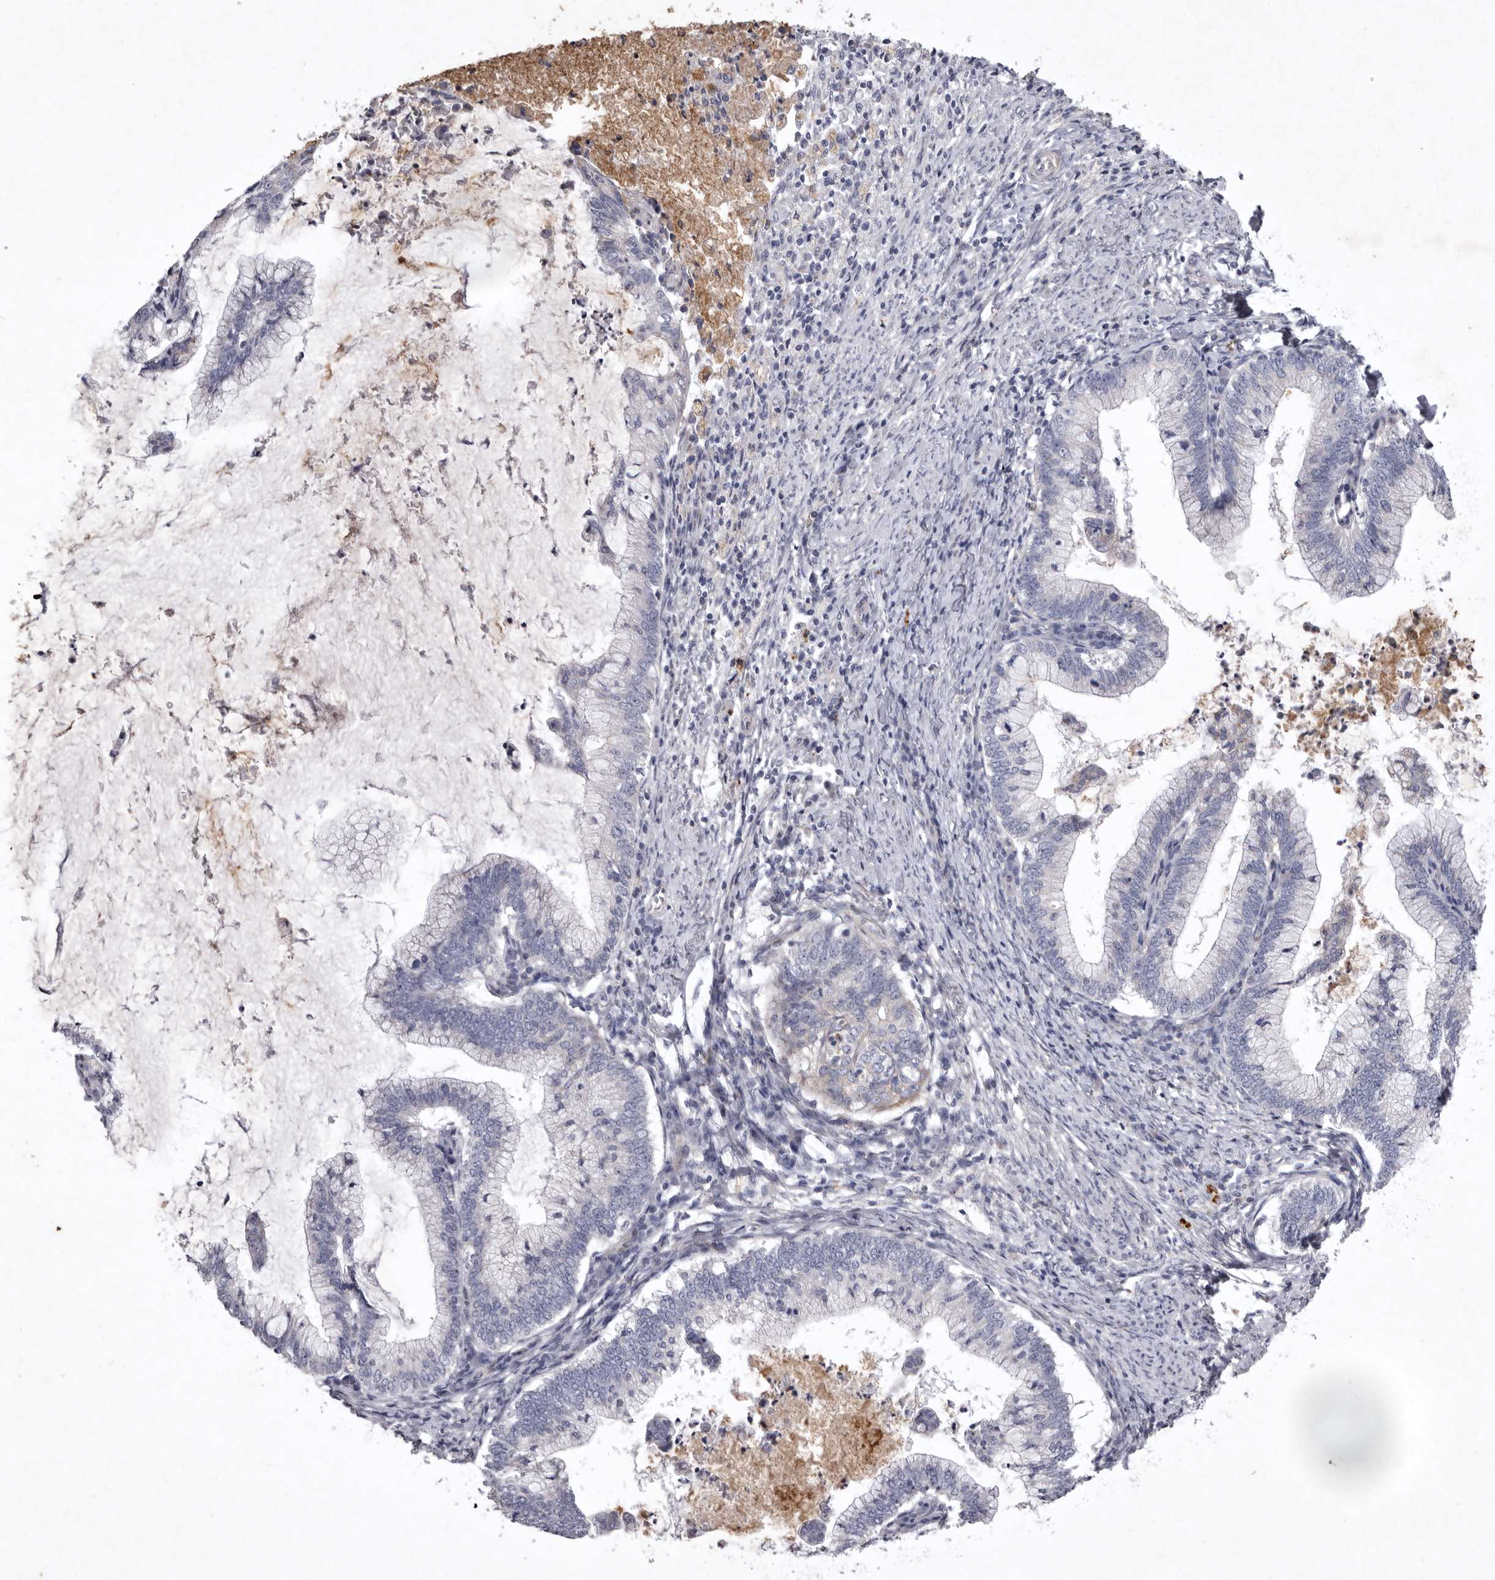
{"staining": {"intensity": "negative", "quantity": "none", "location": "none"}, "tissue": "cervical cancer", "cell_type": "Tumor cells", "image_type": "cancer", "snomed": [{"axis": "morphology", "description": "Adenocarcinoma, NOS"}, {"axis": "topography", "description": "Cervix"}], "caption": "Adenocarcinoma (cervical) was stained to show a protein in brown. There is no significant positivity in tumor cells.", "gene": "NKAIN4", "patient": {"sex": "female", "age": 36}}